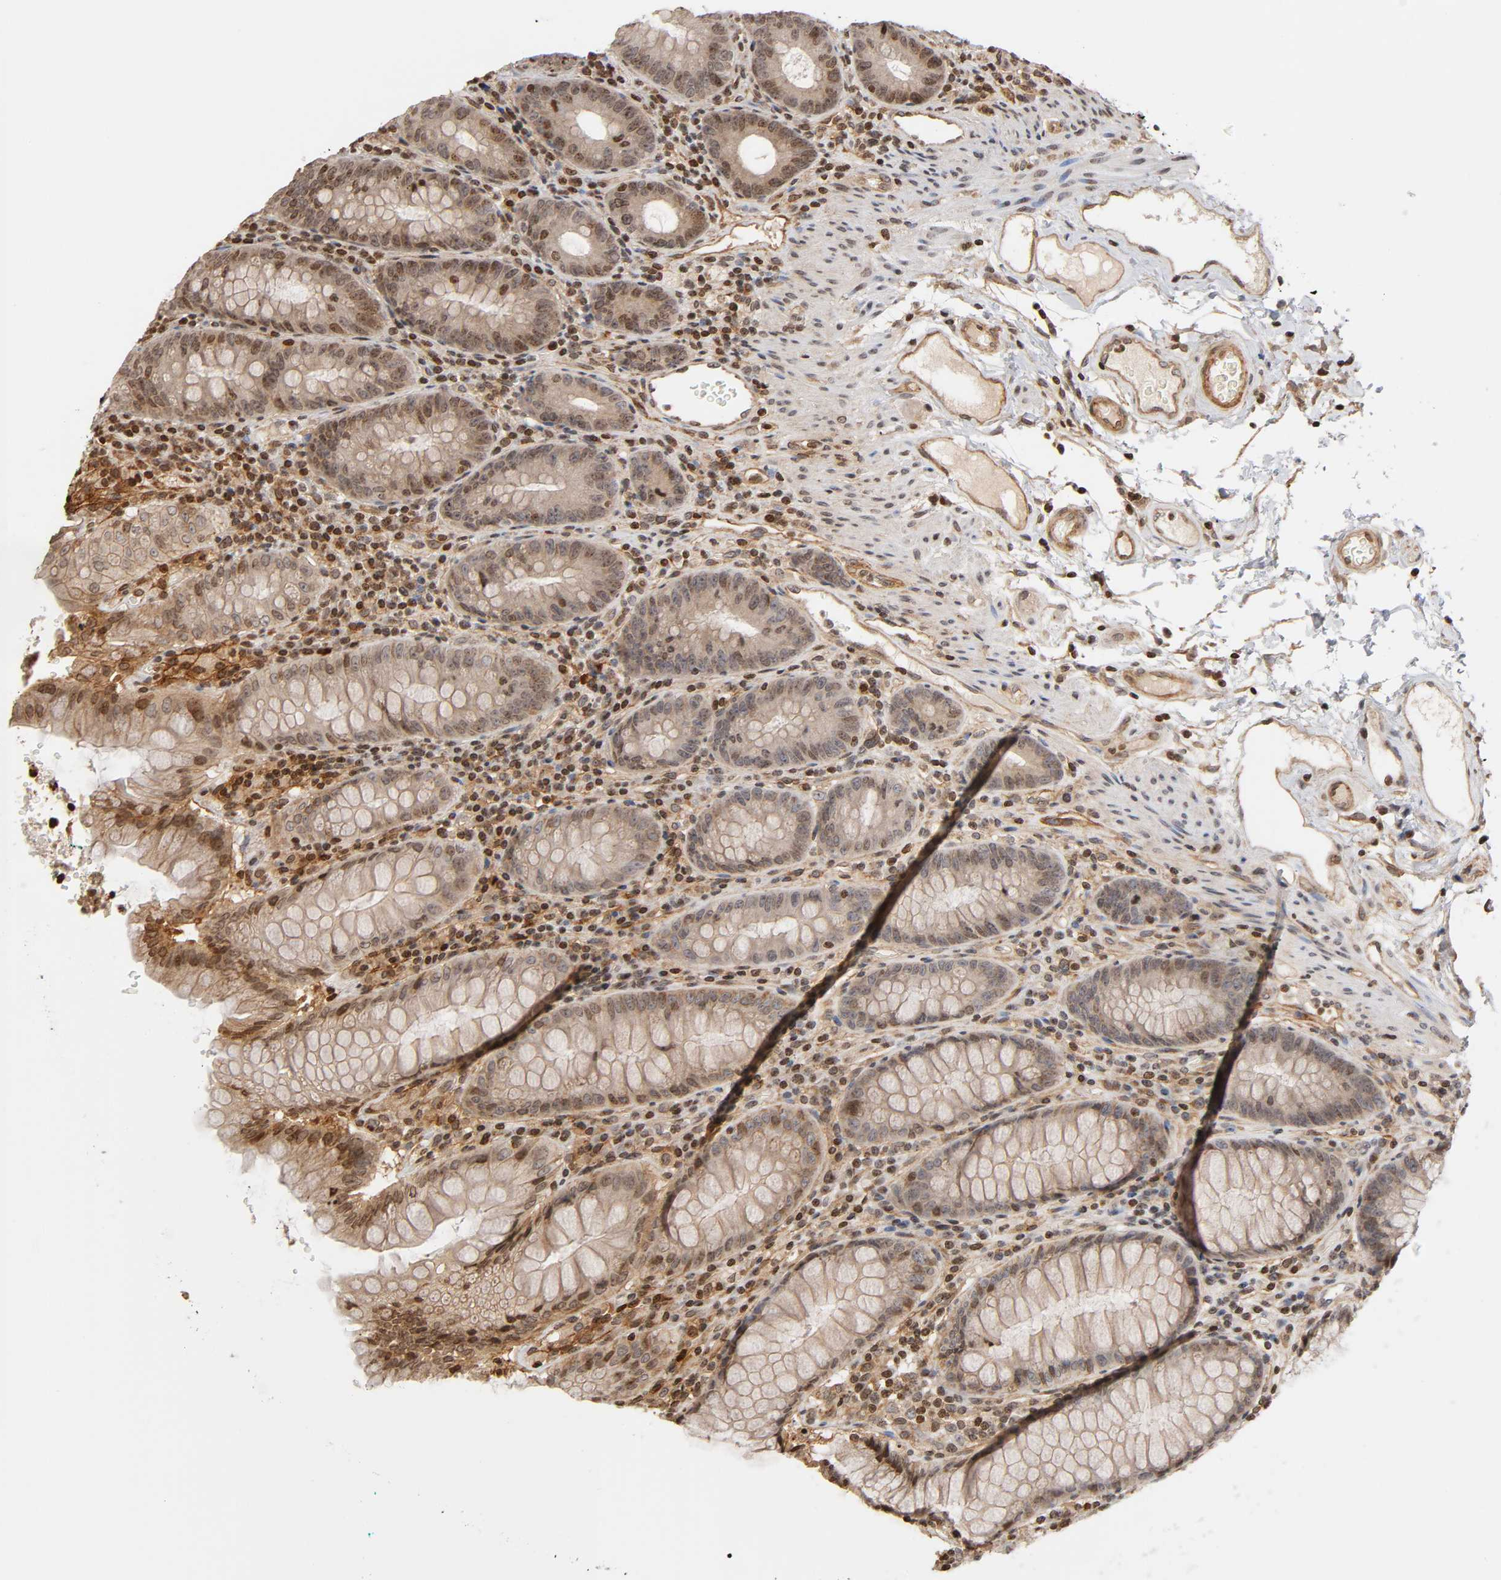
{"staining": {"intensity": "moderate", "quantity": ">75%", "location": "cytoplasmic/membranous"}, "tissue": "colon", "cell_type": "Endothelial cells", "image_type": "normal", "snomed": [{"axis": "morphology", "description": "Normal tissue, NOS"}, {"axis": "topography", "description": "Colon"}], "caption": "Immunohistochemical staining of benign colon shows moderate cytoplasmic/membranous protein positivity in approximately >75% of endothelial cells.", "gene": "ITGAV", "patient": {"sex": "female", "age": 46}}